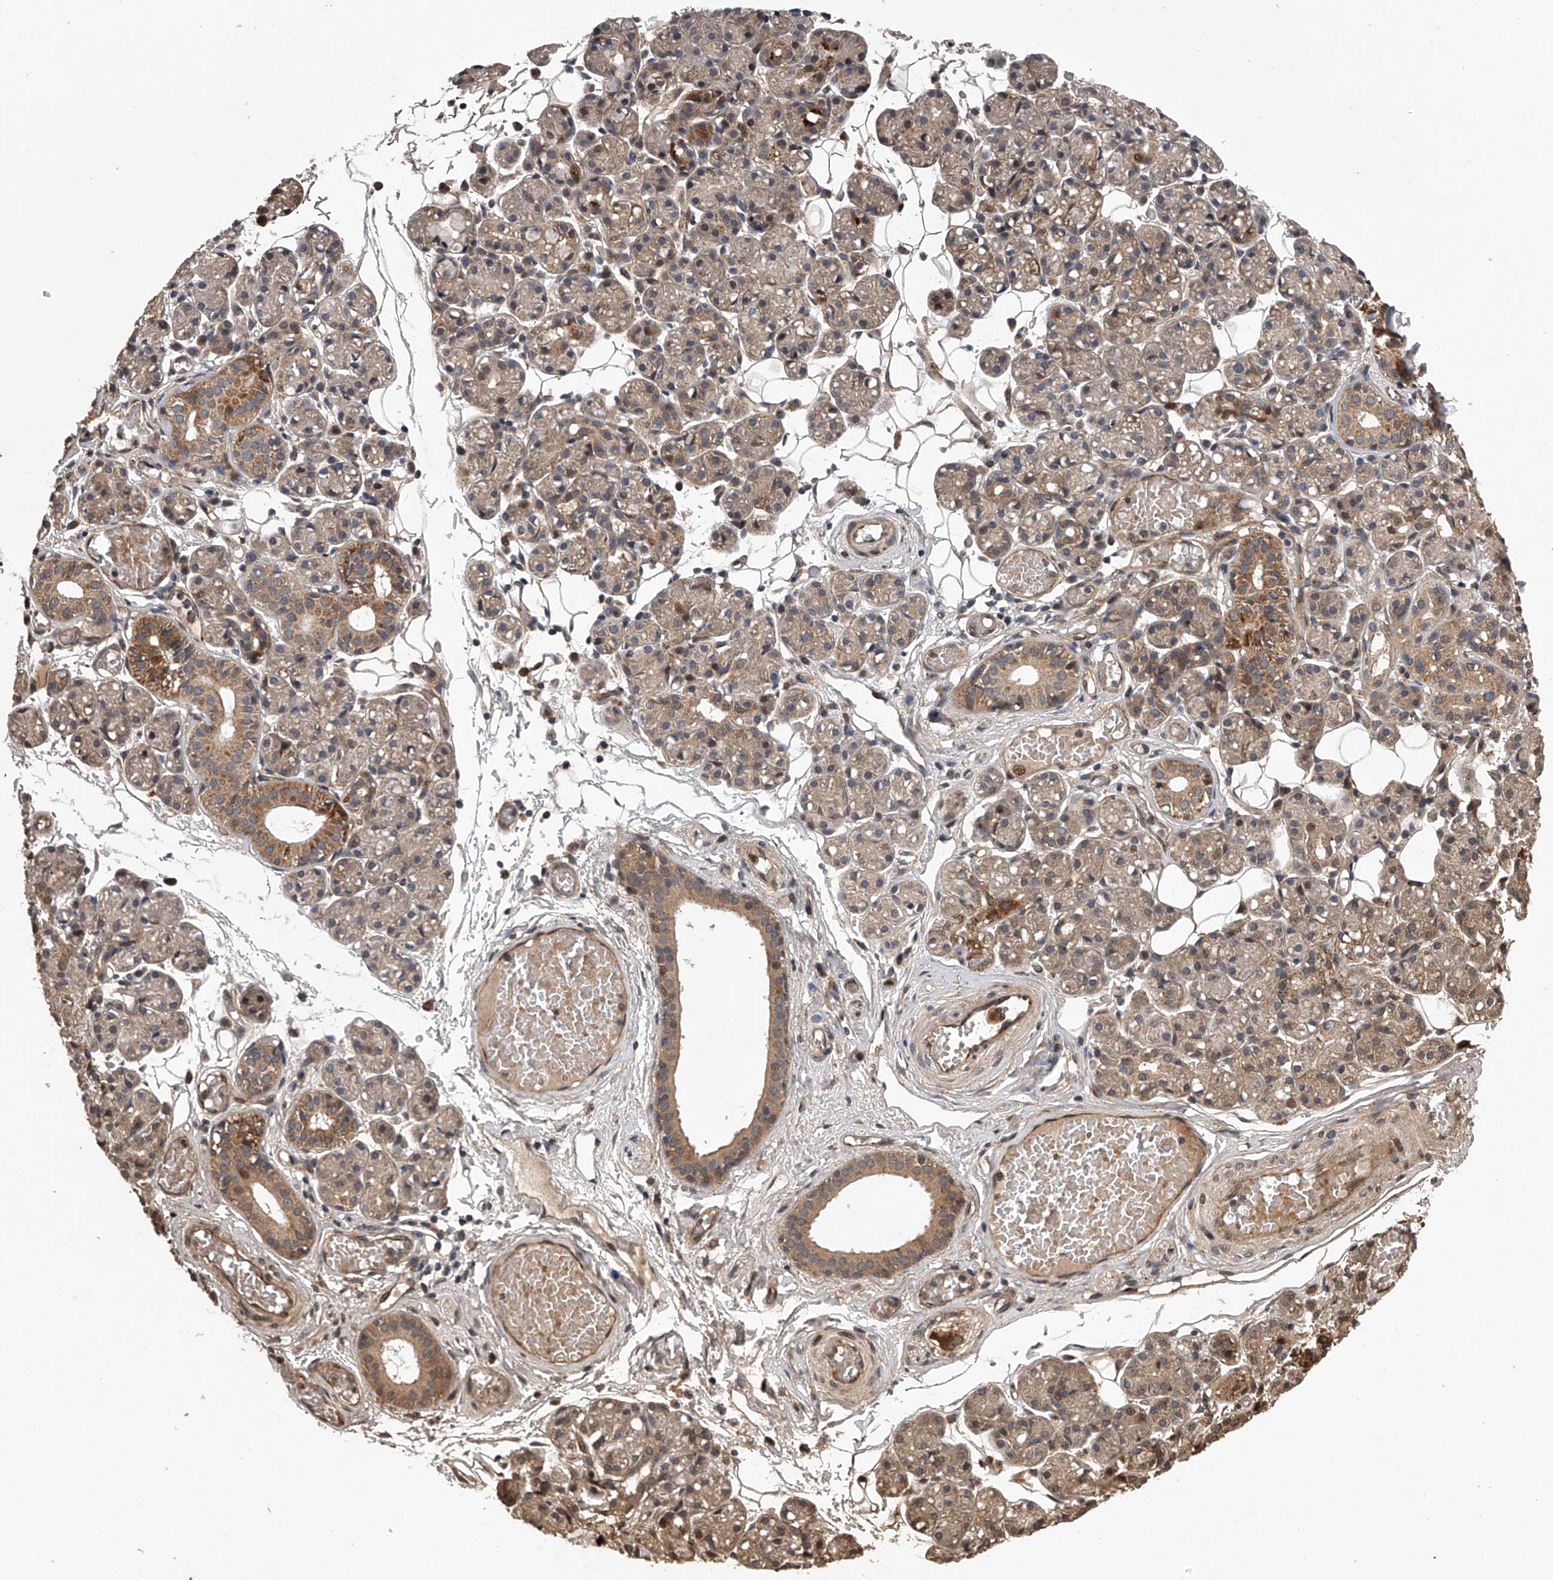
{"staining": {"intensity": "moderate", "quantity": "25%-75%", "location": "cytoplasmic/membranous"}, "tissue": "salivary gland", "cell_type": "Glandular cells", "image_type": "normal", "snomed": [{"axis": "morphology", "description": "Normal tissue, NOS"}, {"axis": "topography", "description": "Salivary gland"}], "caption": "Salivary gland stained with DAB (3,3'-diaminobenzidine) IHC shows medium levels of moderate cytoplasmic/membranous staining in about 25%-75% of glandular cells. The protein of interest is shown in brown color, while the nuclei are stained blue.", "gene": "MAP3K11", "patient": {"sex": "male", "age": 63}}